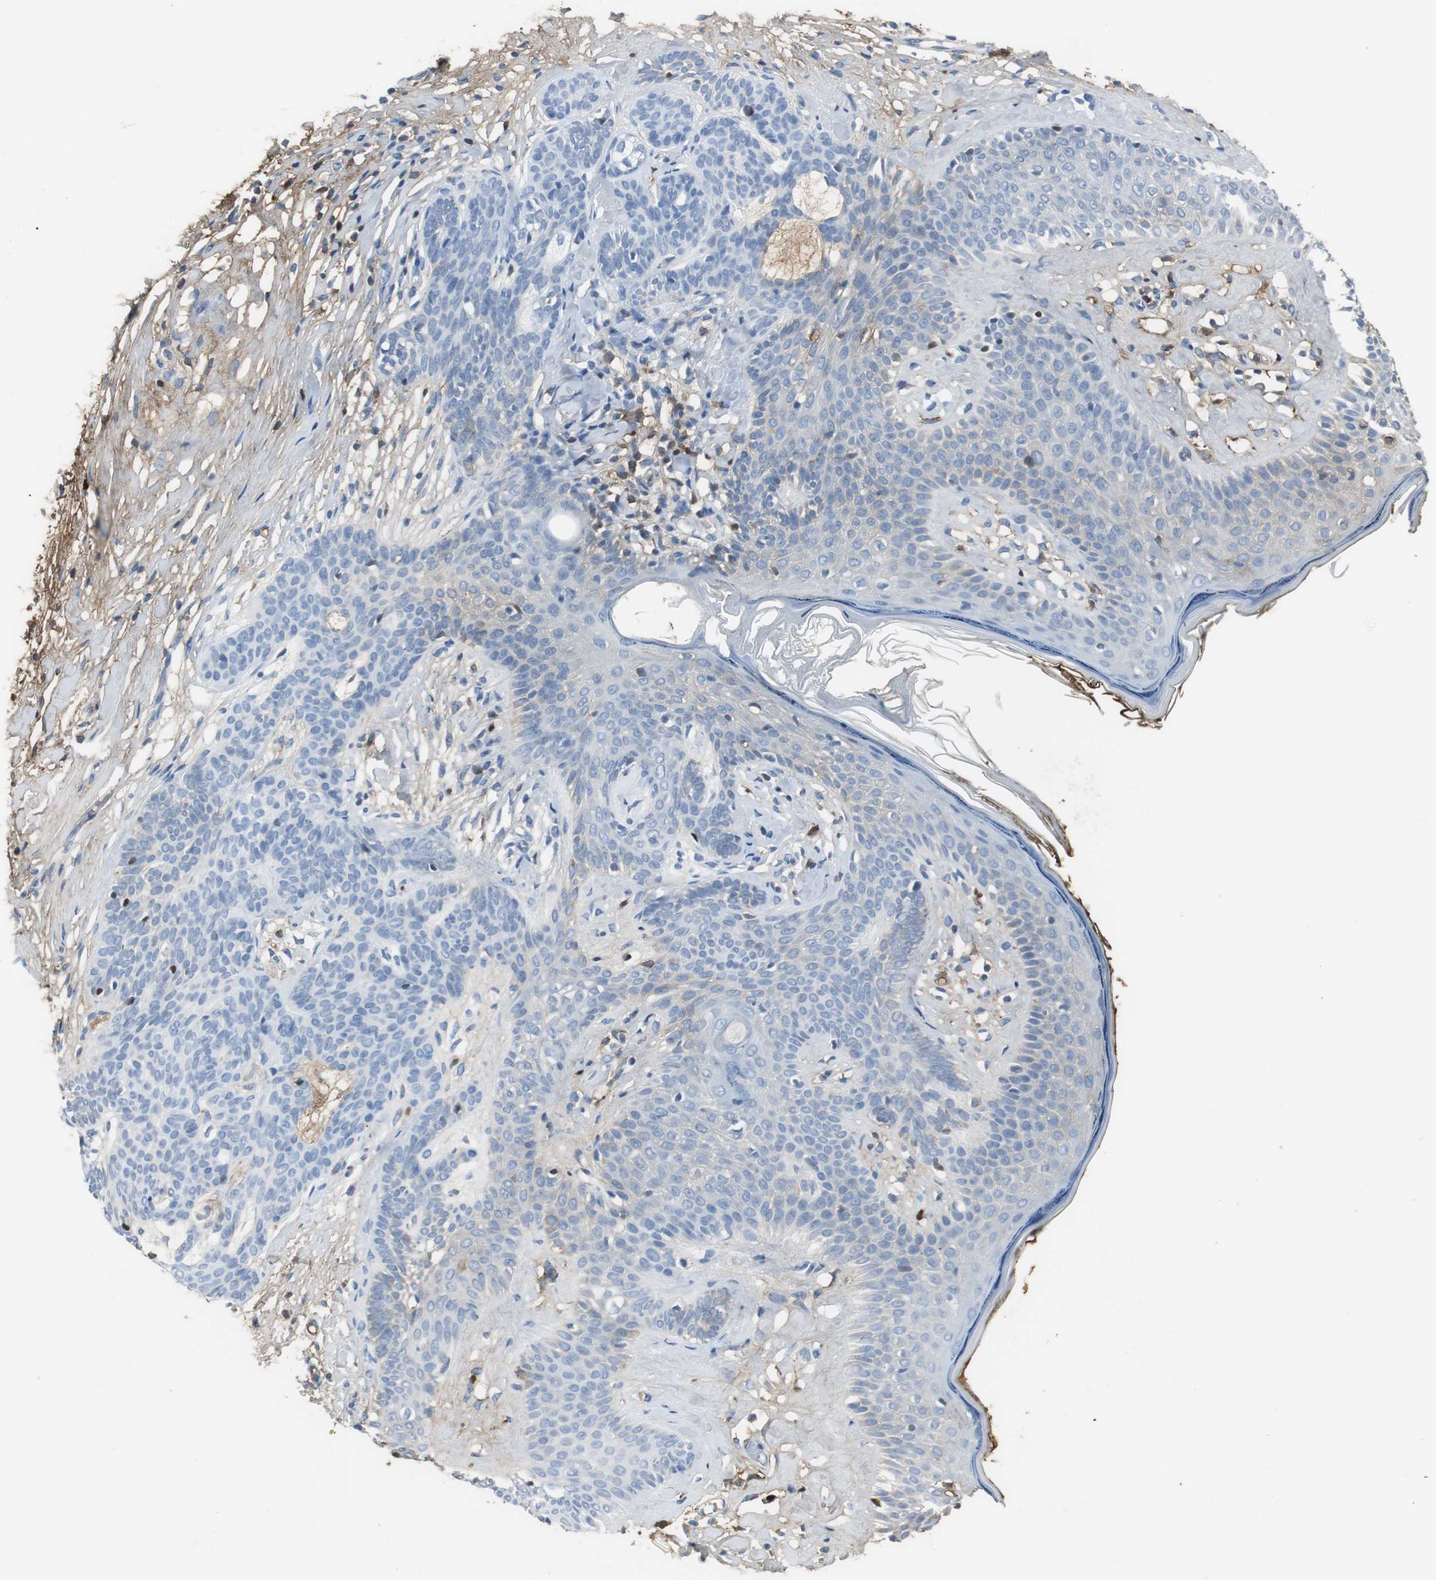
{"staining": {"intensity": "weak", "quantity": "<25%", "location": "cytoplasmic/membranous"}, "tissue": "skin cancer", "cell_type": "Tumor cells", "image_type": "cancer", "snomed": [{"axis": "morphology", "description": "Developmental malformation"}, {"axis": "morphology", "description": "Basal cell carcinoma"}, {"axis": "topography", "description": "Skin"}], "caption": "Immunohistochemistry (IHC) histopathology image of neoplastic tissue: human basal cell carcinoma (skin) stained with DAB displays no significant protein staining in tumor cells.", "gene": "IGHA1", "patient": {"sex": "female", "age": 62}}